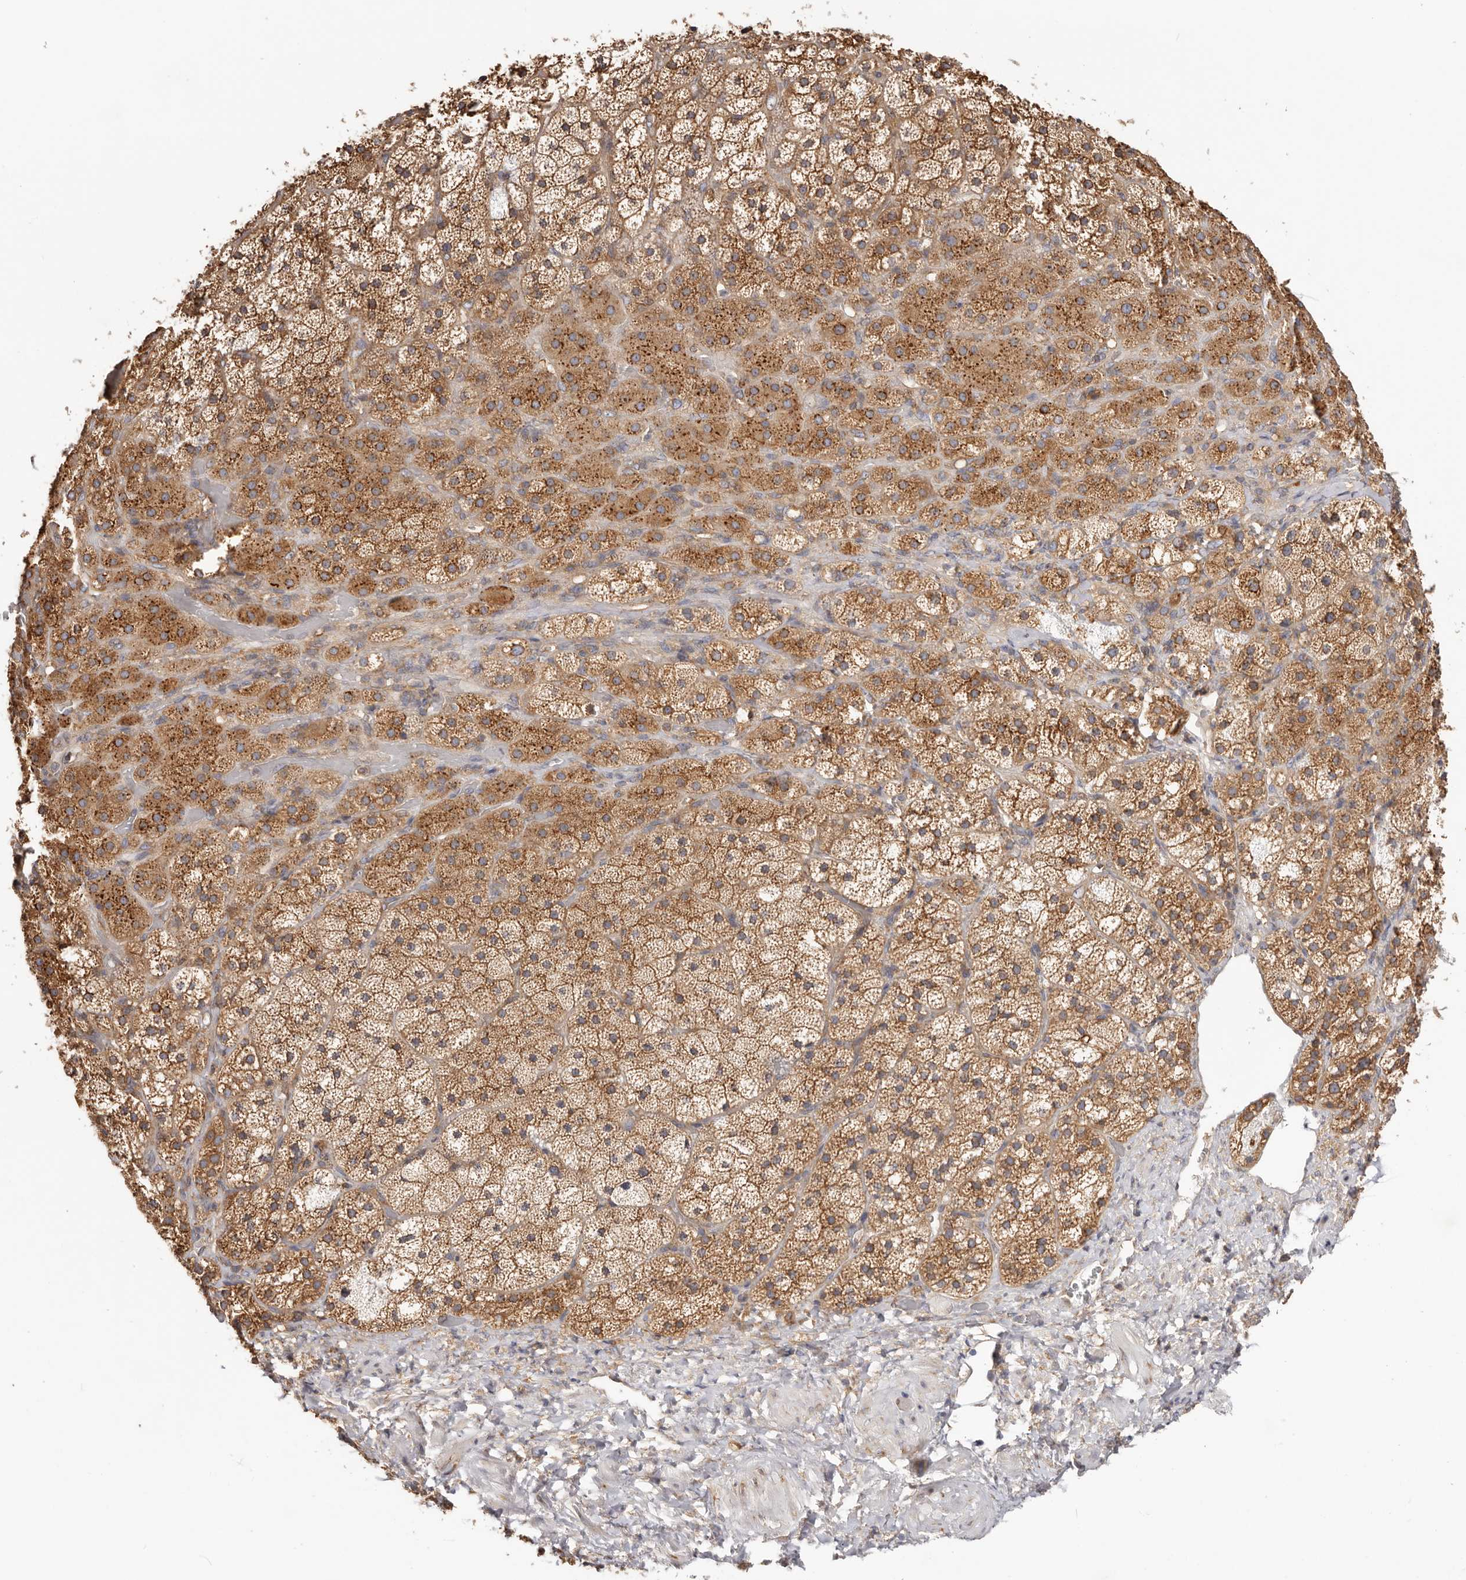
{"staining": {"intensity": "strong", "quantity": ">75%", "location": "cytoplasmic/membranous"}, "tissue": "adrenal gland", "cell_type": "Glandular cells", "image_type": "normal", "snomed": [{"axis": "morphology", "description": "Normal tissue, NOS"}, {"axis": "topography", "description": "Adrenal gland"}], "caption": "Brown immunohistochemical staining in unremarkable human adrenal gland displays strong cytoplasmic/membranous positivity in about >75% of glandular cells.", "gene": "EPRS1", "patient": {"sex": "male", "age": 57}}